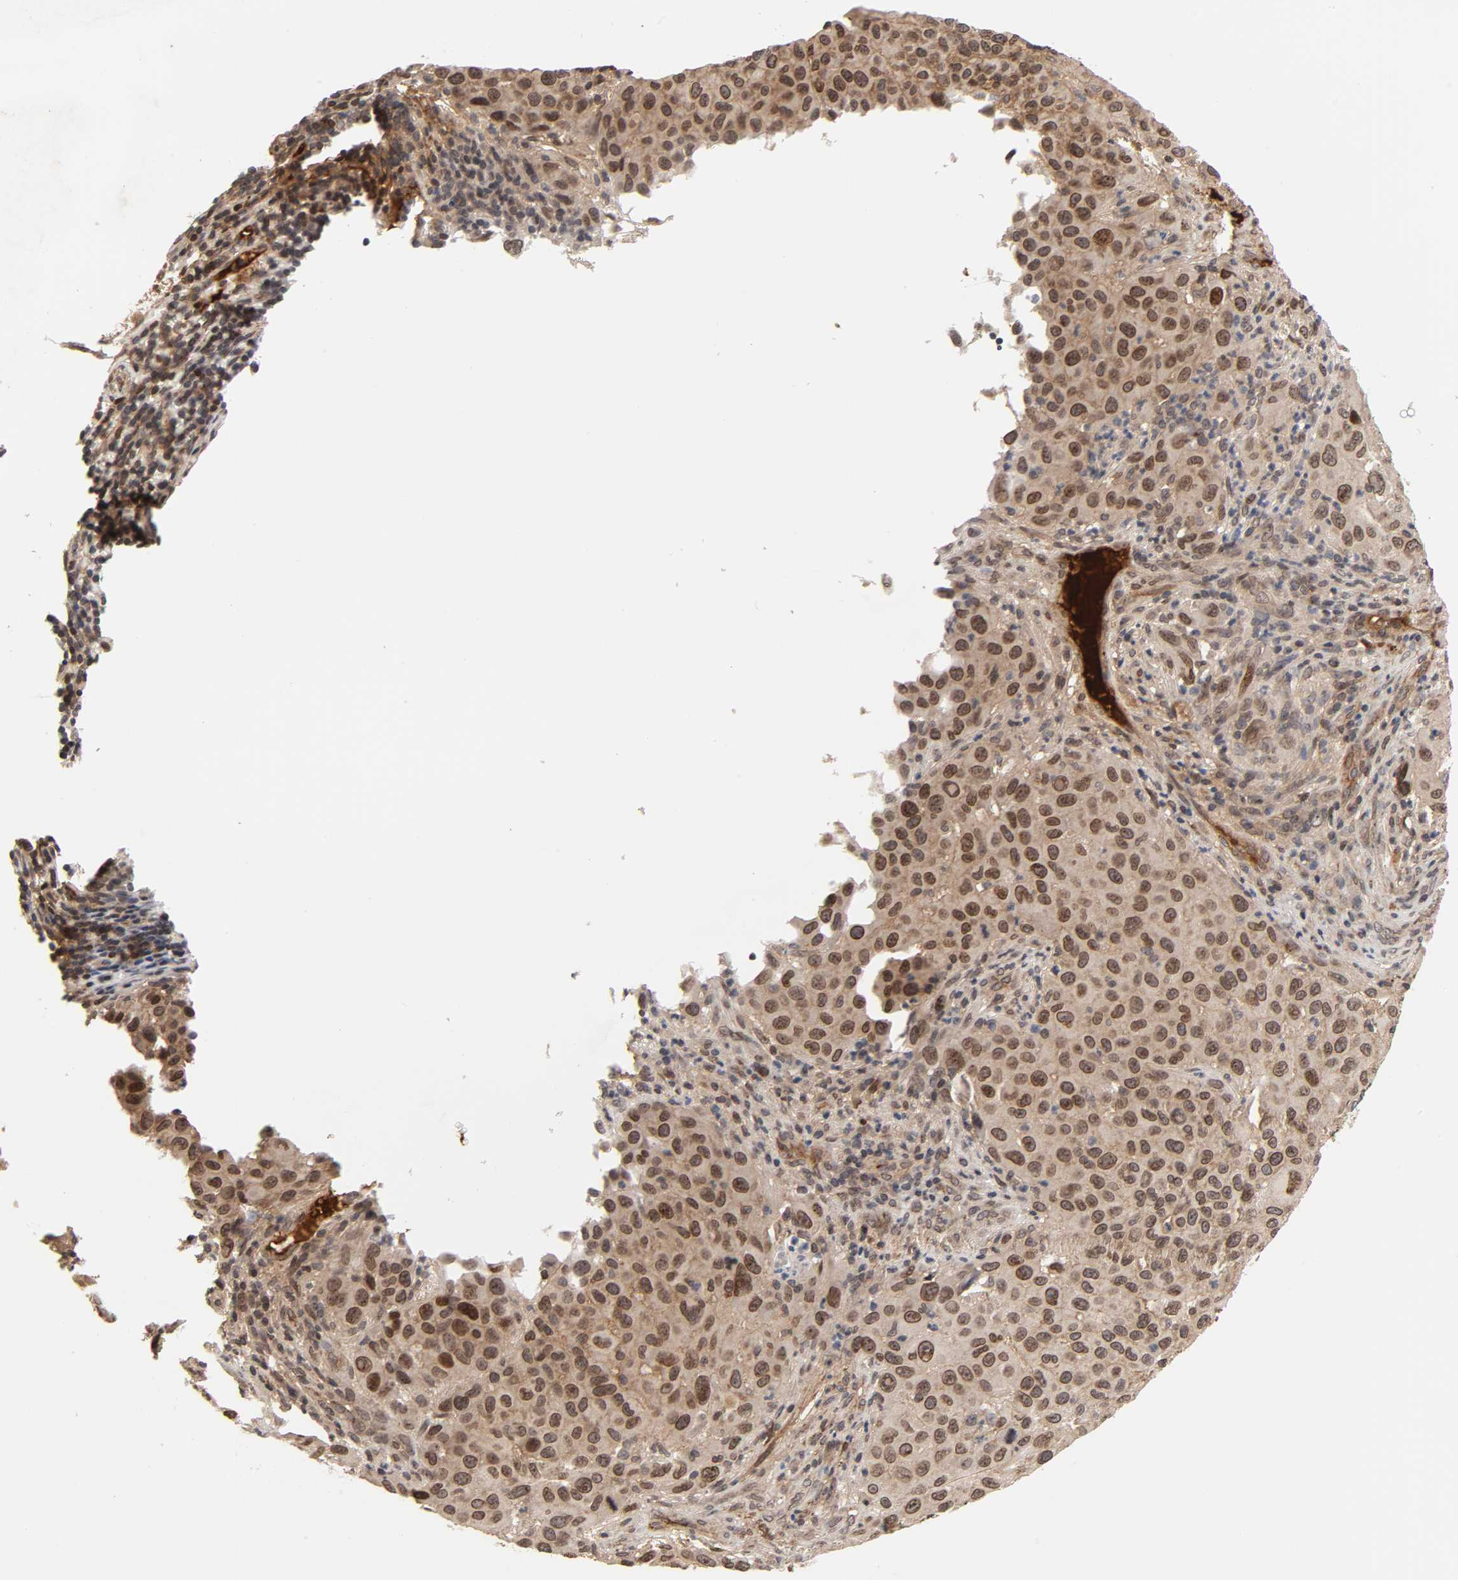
{"staining": {"intensity": "strong", "quantity": ">75%", "location": "cytoplasmic/membranous,nuclear"}, "tissue": "melanoma", "cell_type": "Tumor cells", "image_type": "cancer", "snomed": [{"axis": "morphology", "description": "Malignant melanoma, Metastatic site"}, {"axis": "topography", "description": "Lymph node"}], "caption": "Protein expression analysis of melanoma demonstrates strong cytoplasmic/membranous and nuclear staining in about >75% of tumor cells.", "gene": "CPN2", "patient": {"sex": "male", "age": 61}}